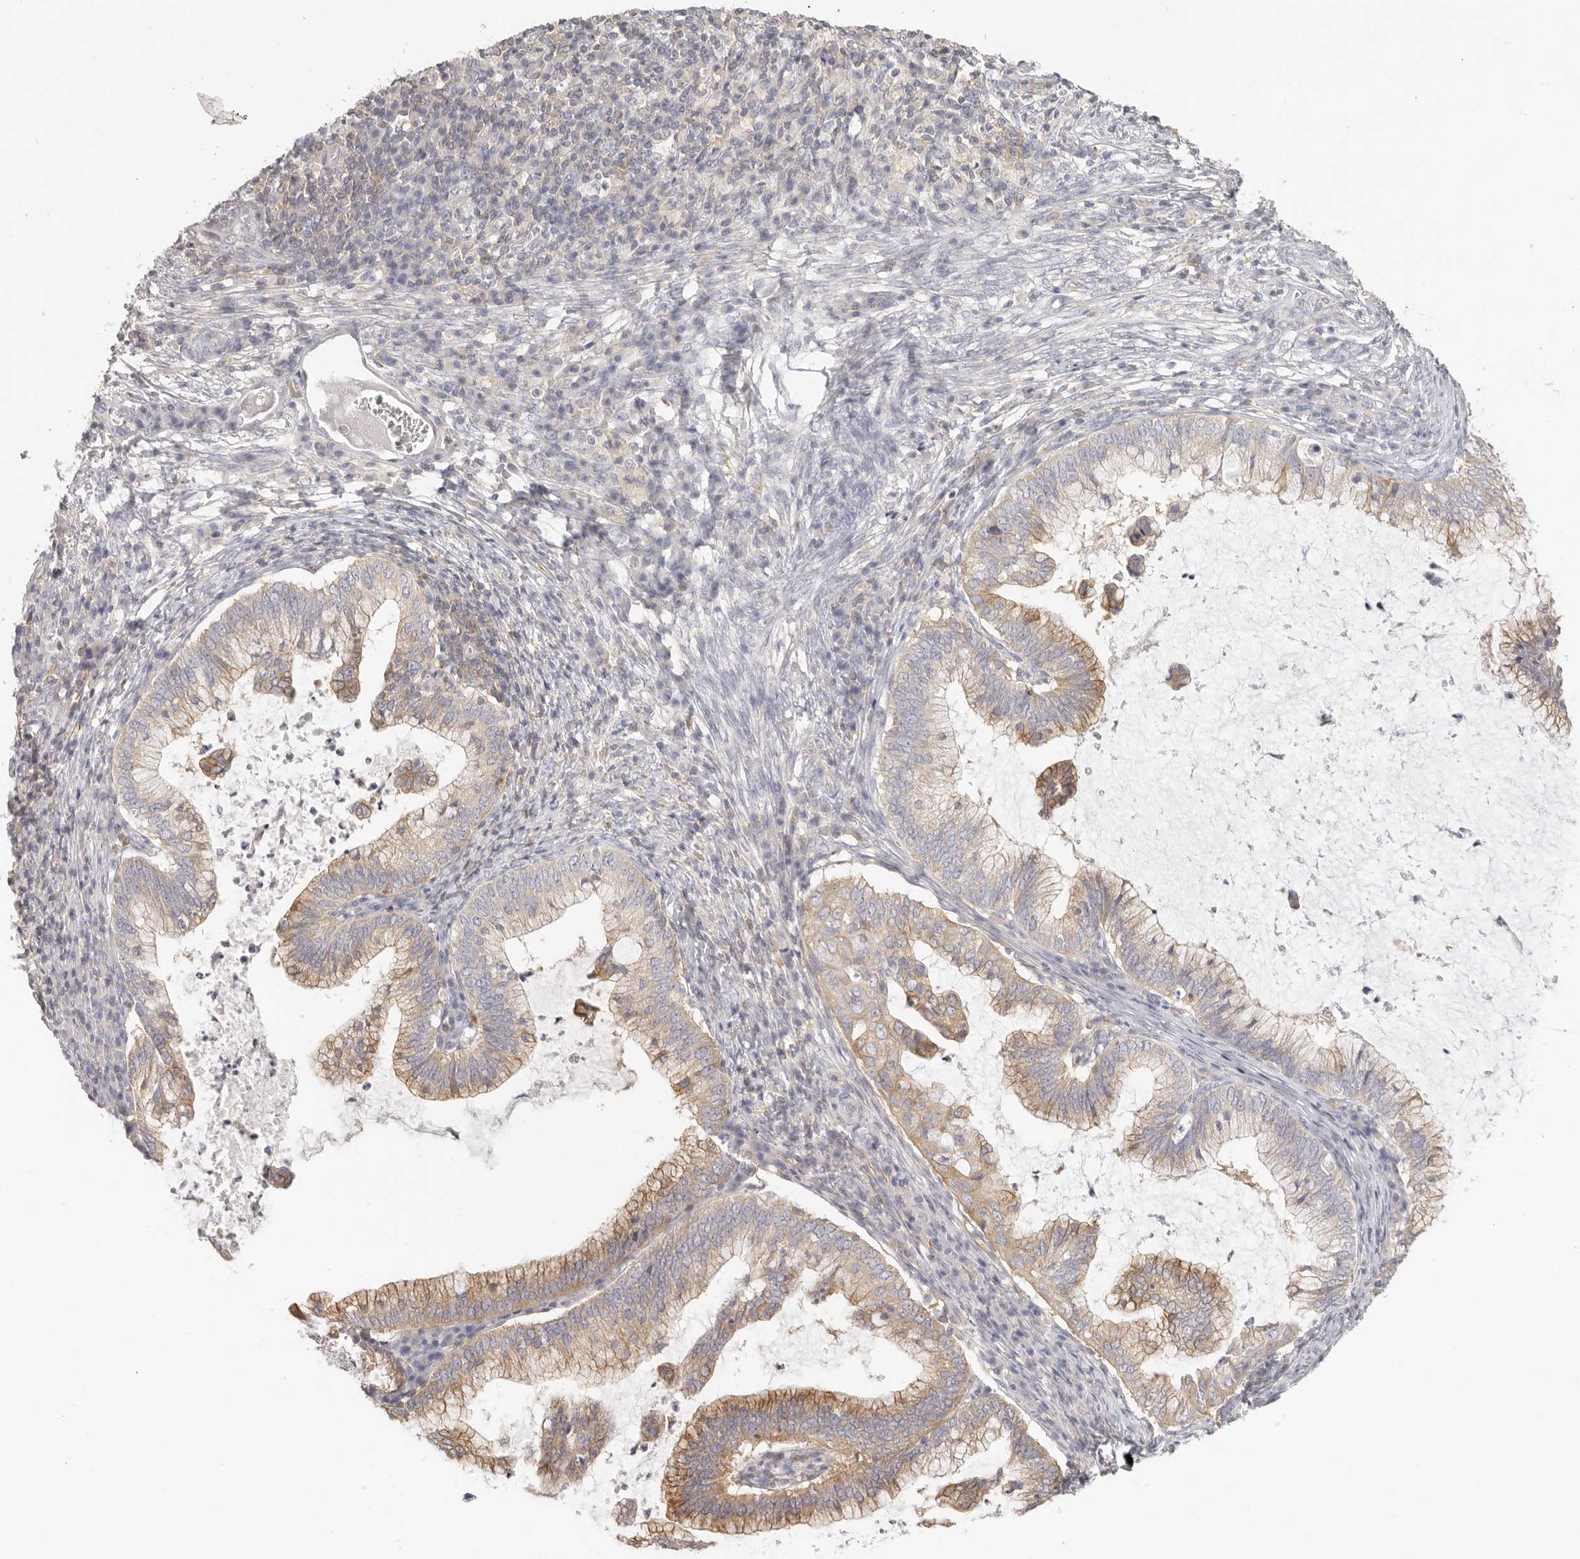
{"staining": {"intensity": "moderate", "quantity": "25%-75%", "location": "cytoplasmic/membranous"}, "tissue": "cervical cancer", "cell_type": "Tumor cells", "image_type": "cancer", "snomed": [{"axis": "morphology", "description": "Adenocarcinoma, NOS"}, {"axis": "topography", "description": "Cervix"}], "caption": "Immunohistochemical staining of human cervical cancer (adenocarcinoma) demonstrates medium levels of moderate cytoplasmic/membranous expression in about 25%-75% of tumor cells.", "gene": "ANXA9", "patient": {"sex": "female", "age": 36}}